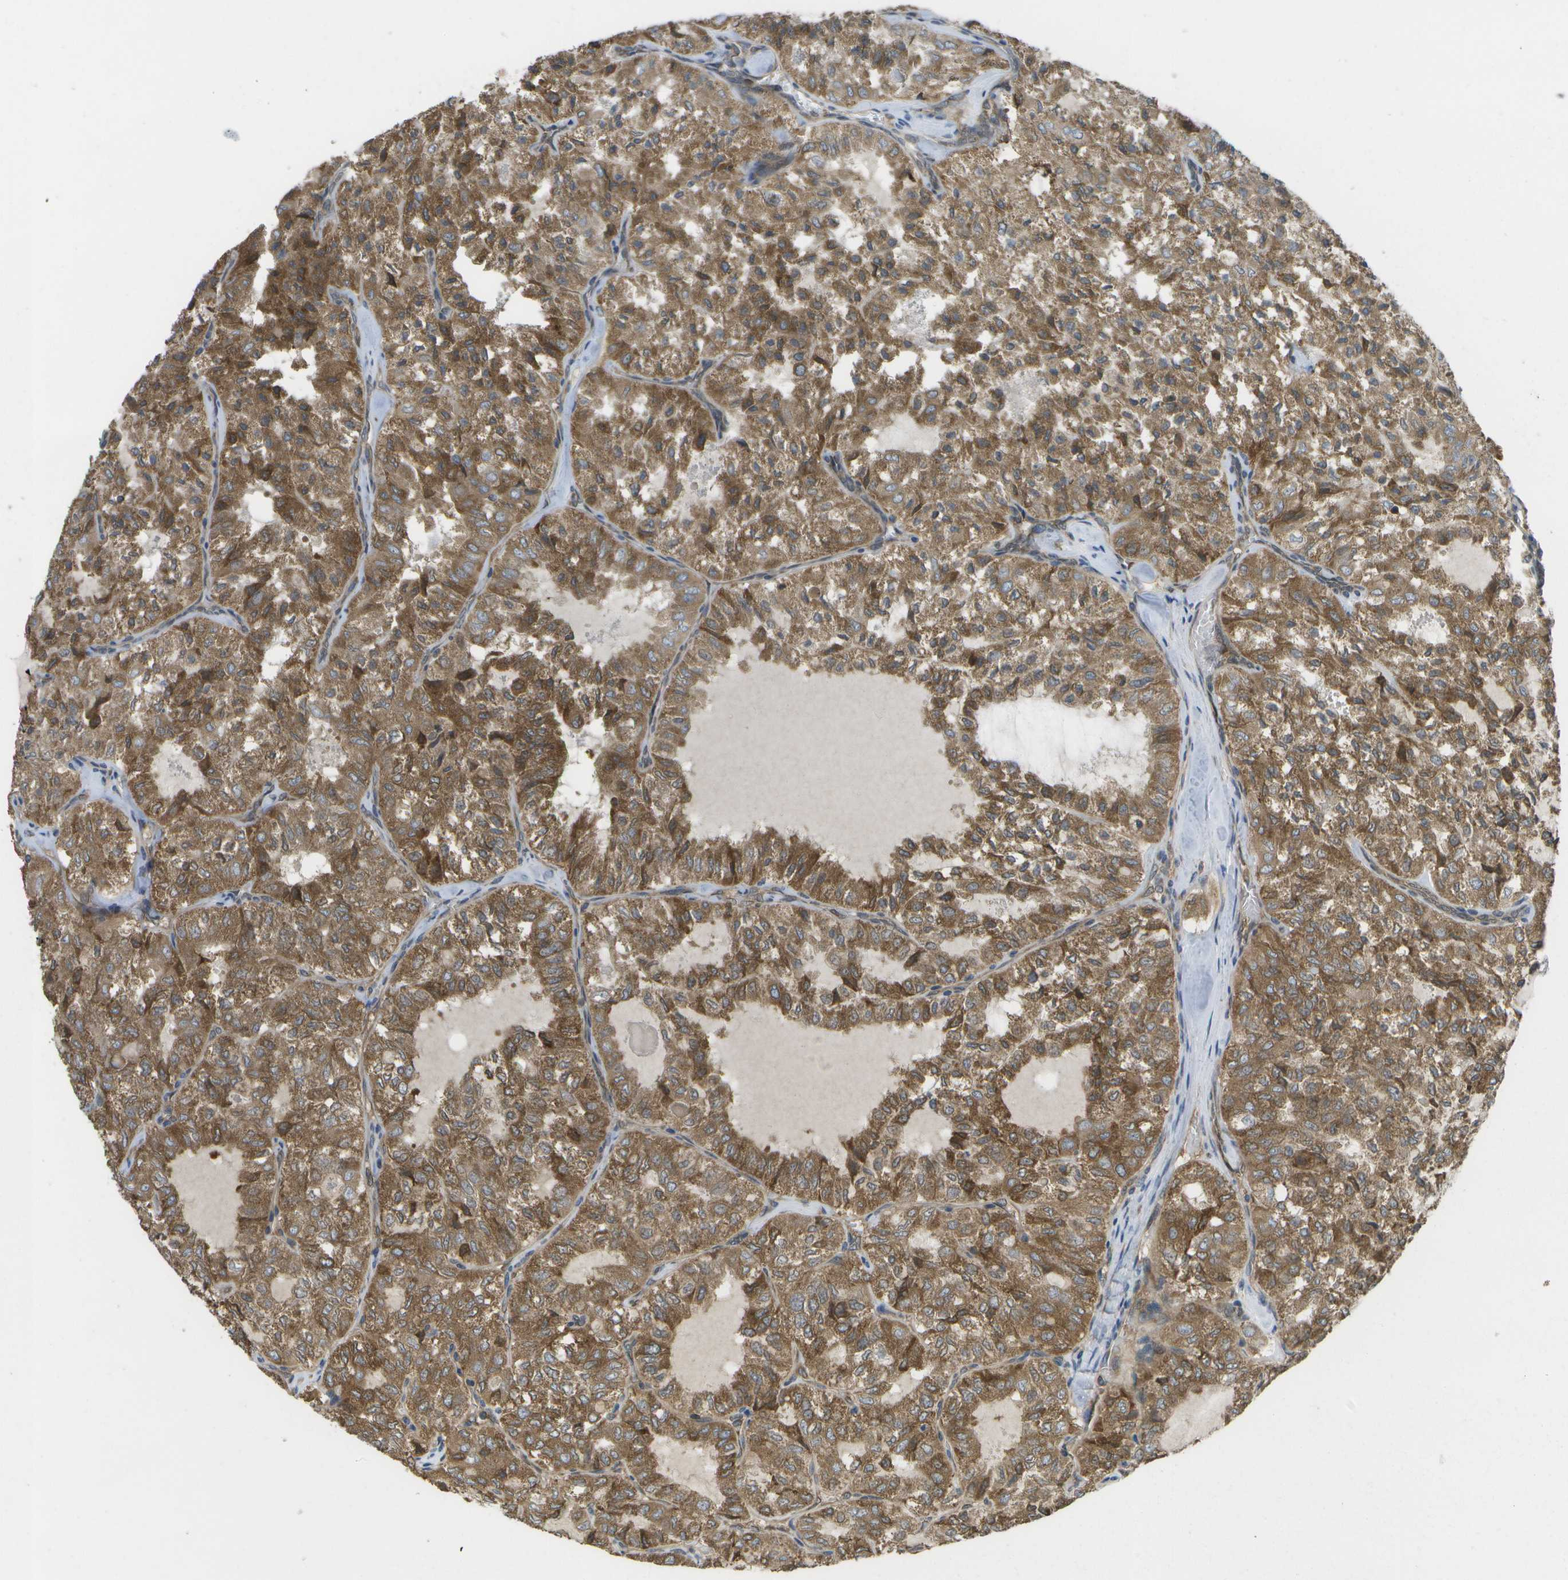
{"staining": {"intensity": "moderate", "quantity": ">75%", "location": "cytoplasmic/membranous"}, "tissue": "thyroid cancer", "cell_type": "Tumor cells", "image_type": "cancer", "snomed": [{"axis": "morphology", "description": "Follicular adenoma carcinoma, NOS"}, {"axis": "topography", "description": "Thyroid gland"}], "caption": "Thyroid cancer (follicular adenoma carcinoma) stained with a protein marker displays moderate staining in tumor cells.", "gene": "DPM3", "patient": {"sex": "male", "age": 75}}